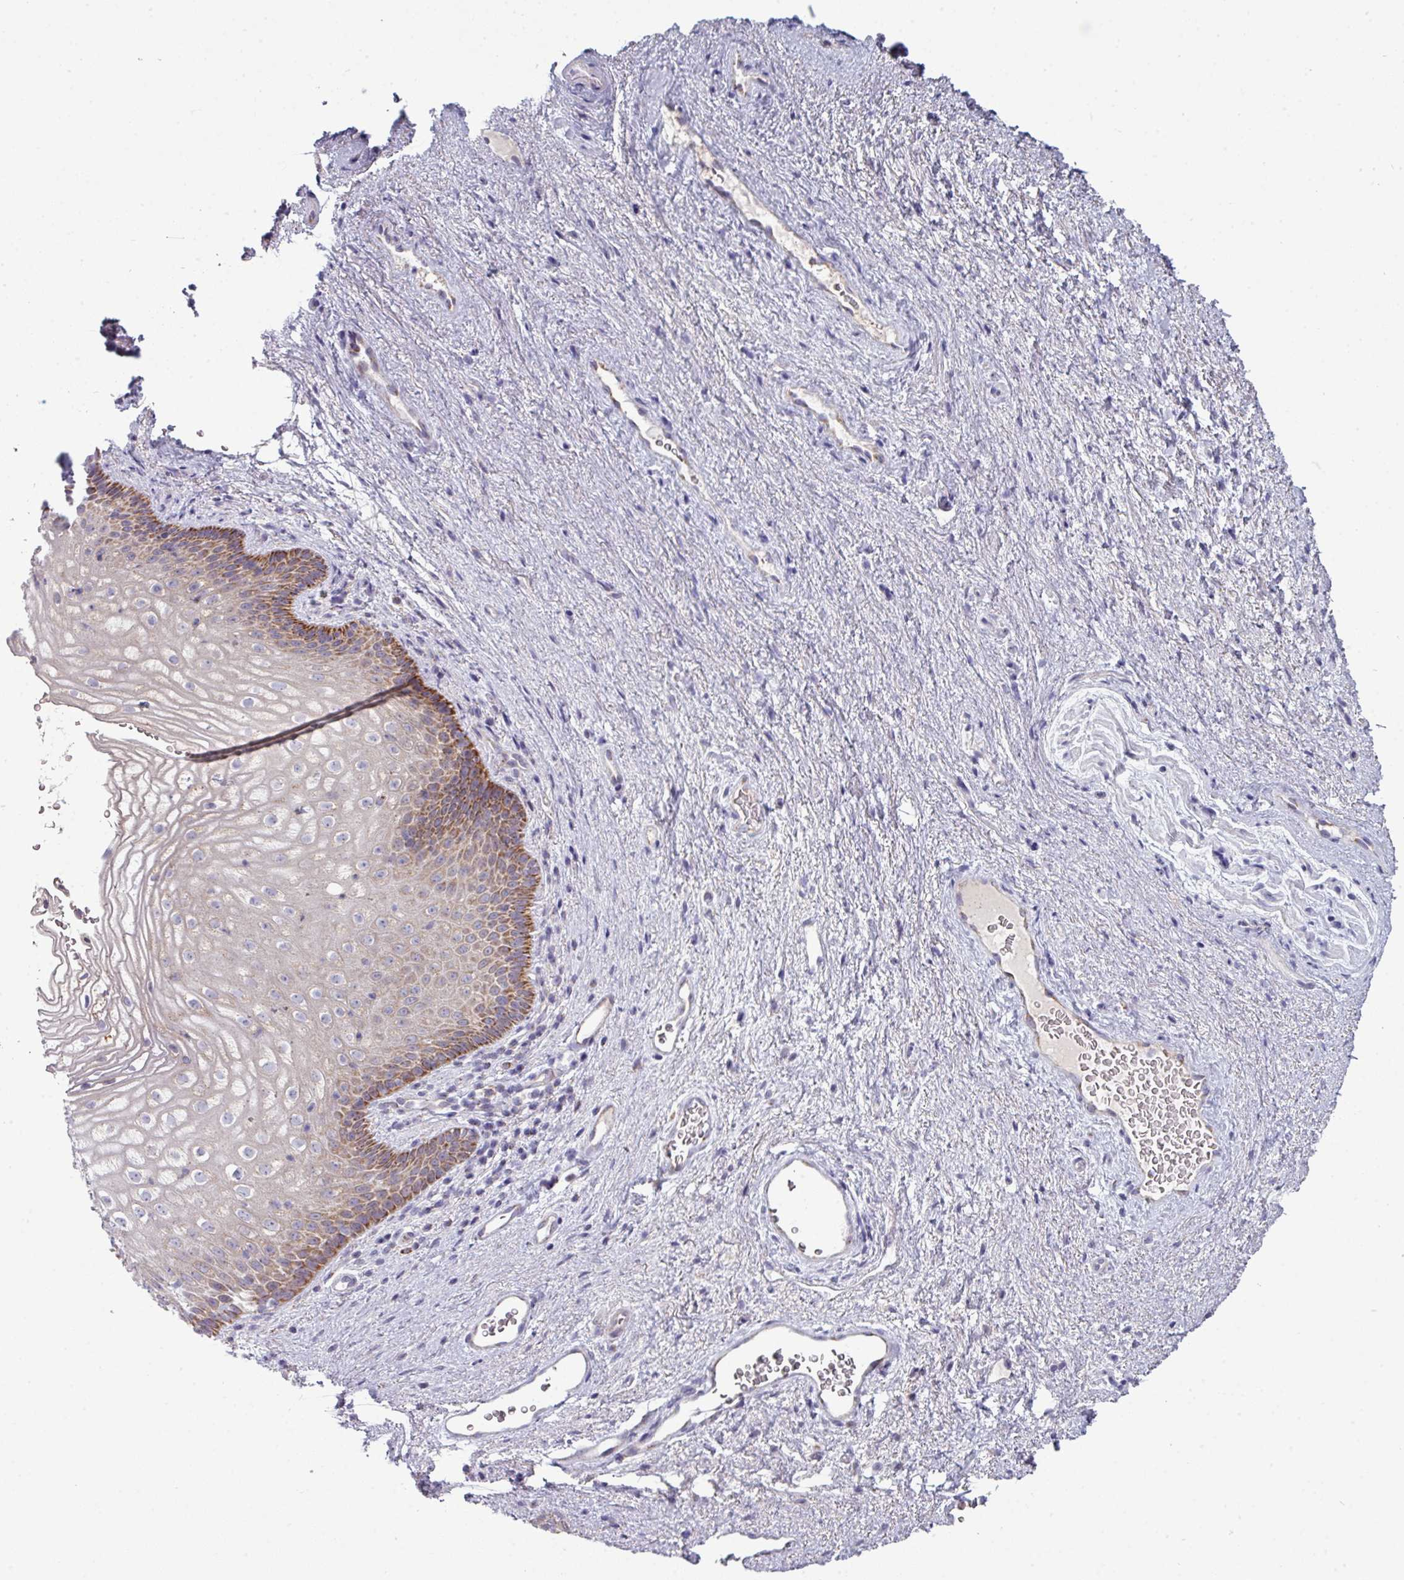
{"staining": {"intensity": "moderate", "quantity": "25%-75%", "location": "cytoplasmic/membranous"}, "tissue": "vagina", "cell_type": "Squamous epithelial cells", "image_type": "normal", "snomed": [{"axis": "morphology", "description": "Normal tissue, NOS"}, {"axis": "topography", "description": "Vagina"}], "caption": "Immunohistochemistry (DAB) staining of benign human vagina displays moderate cytoplasmic/membranous protein expression in about 25%-75% of squamous epithelial cells.", "gene": "ZNF615", "patient": {"sex": "female", "age": 47}}